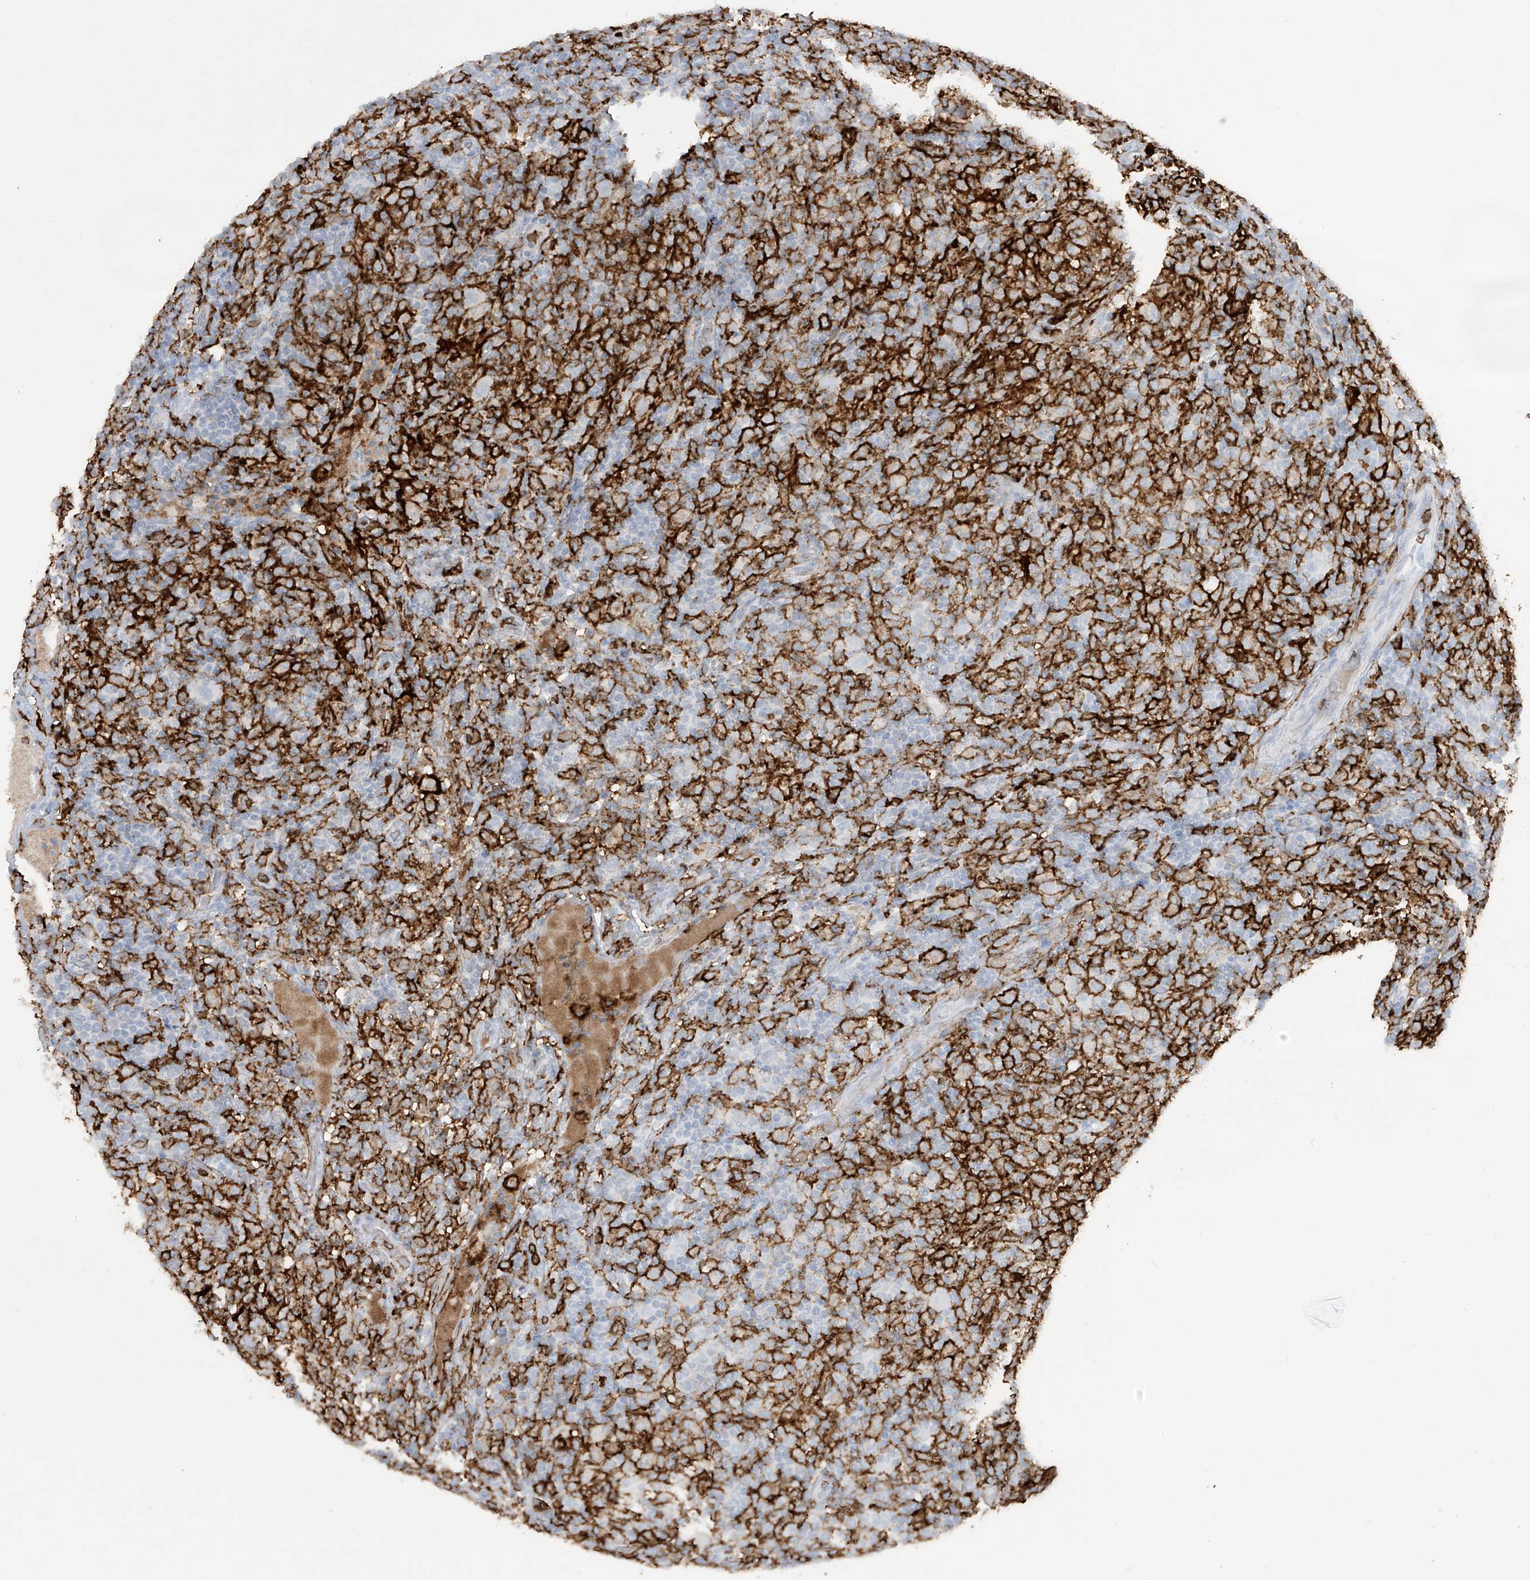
{"staining": {"intensity": "negative", "quantity": "none", "location": "none"}, "tissue": "lymphoma", "cell_type": "Tumor cells", "image_type": "cancer", "snomed": [{"axis": "morphology", "description": "Hodgkin's disease, NOS"}, {"axis": "topography", "description": "Lymph node"}], "caption": "Human lymphoma stained for a protein using immunohistochemistry demonstrates no expression in tumor cells.", "gene": "FCGR3A", "patient": {"sex": "male", "age": 70}}